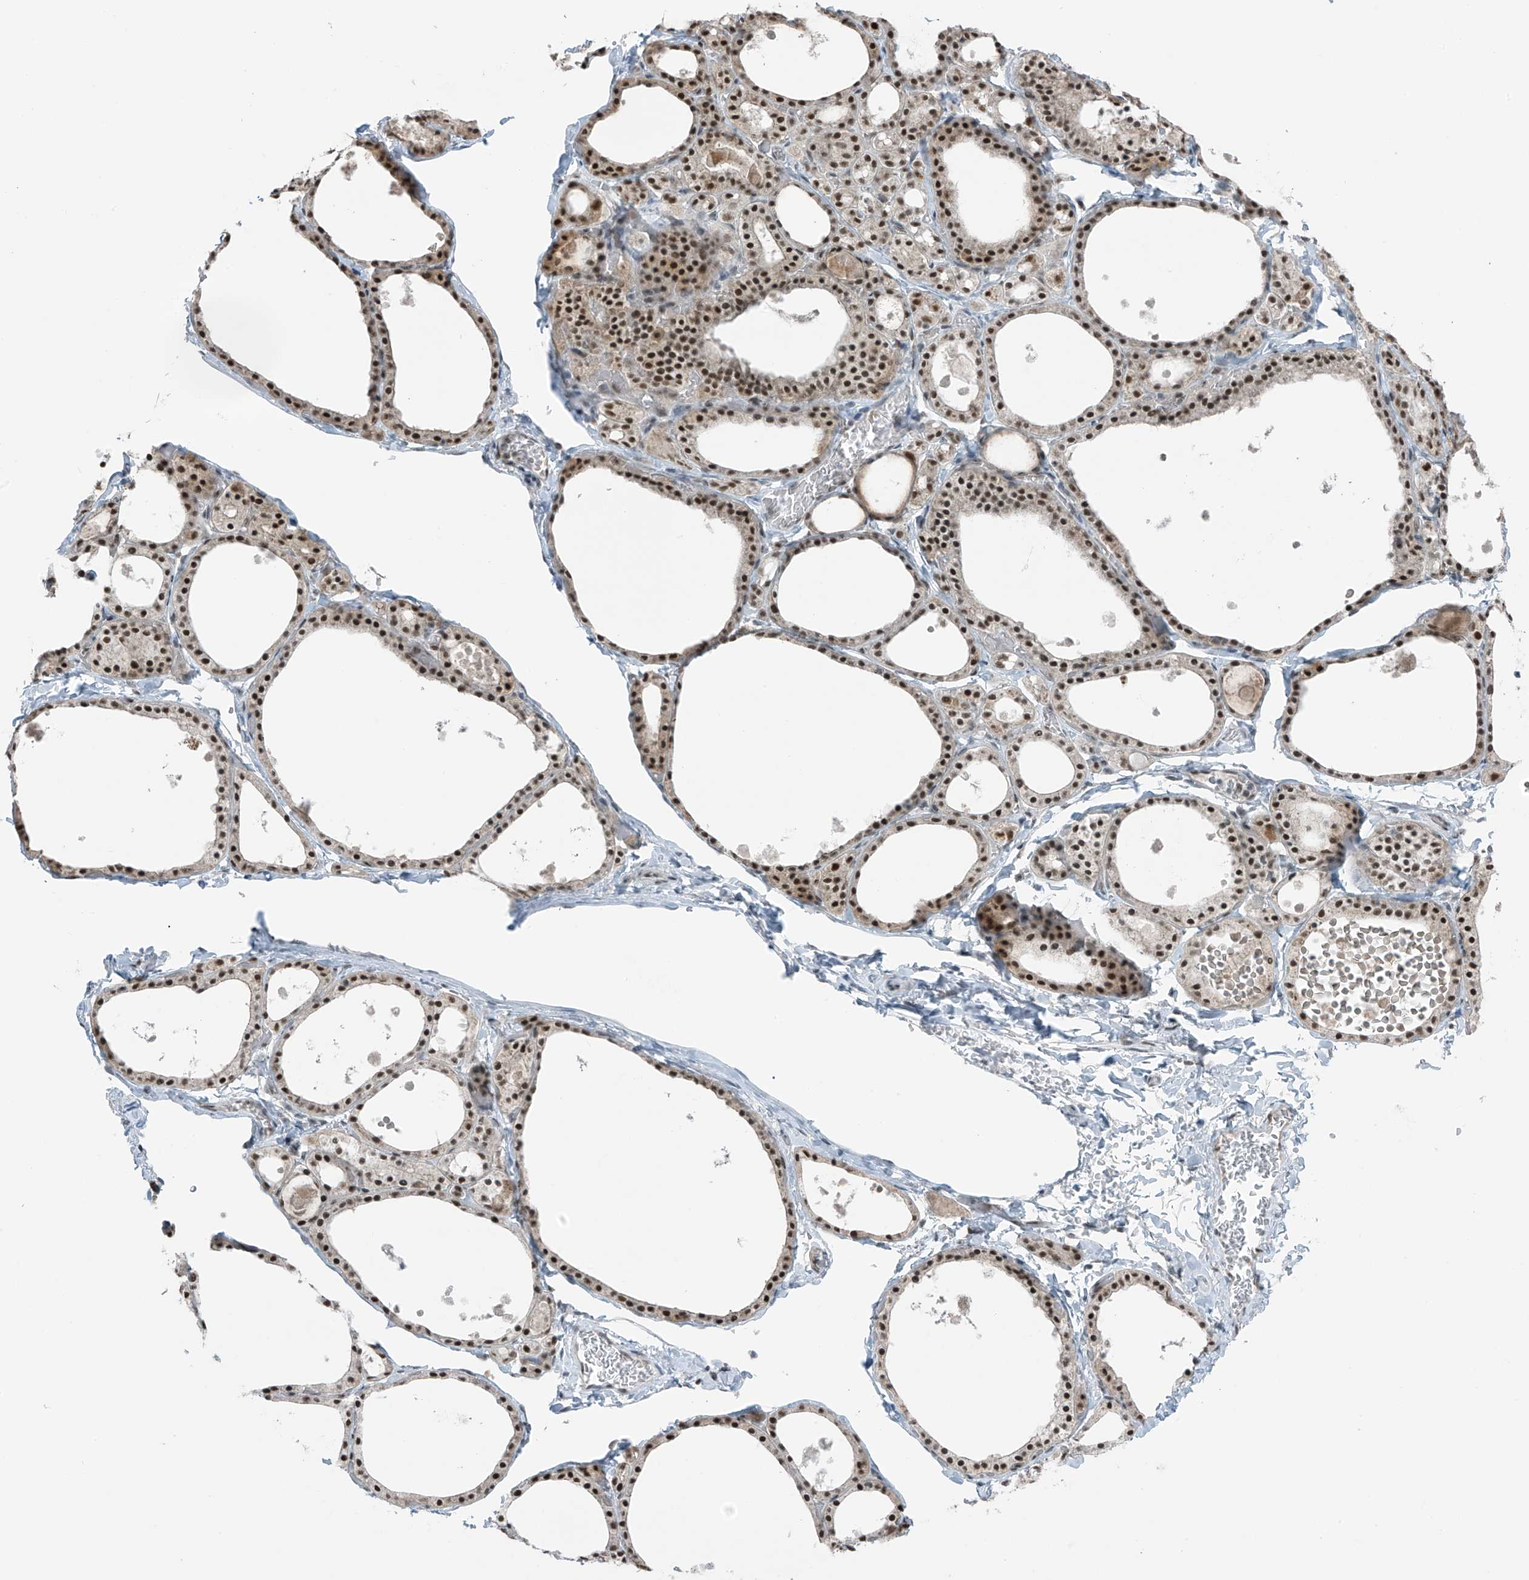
{"staining": {"intensity": "strong", "quantity": ">75%", "location": "nuclear"}, "tissue": "thyroid gland", "cell_type": "Glandular cells", "image_type": "normal", "snomed": [{"axis": "morphology", "description": "Normal tissue, NOS"}, {"axis": "topography", "description": "Thyroid gland"}], "caption": "A high amount of strong nuclear staining is present in about >75% of glandular cells in normal thyroid gland.", "gene": "WRNIP1", "patient": {"sex": "male", "age": 56}}